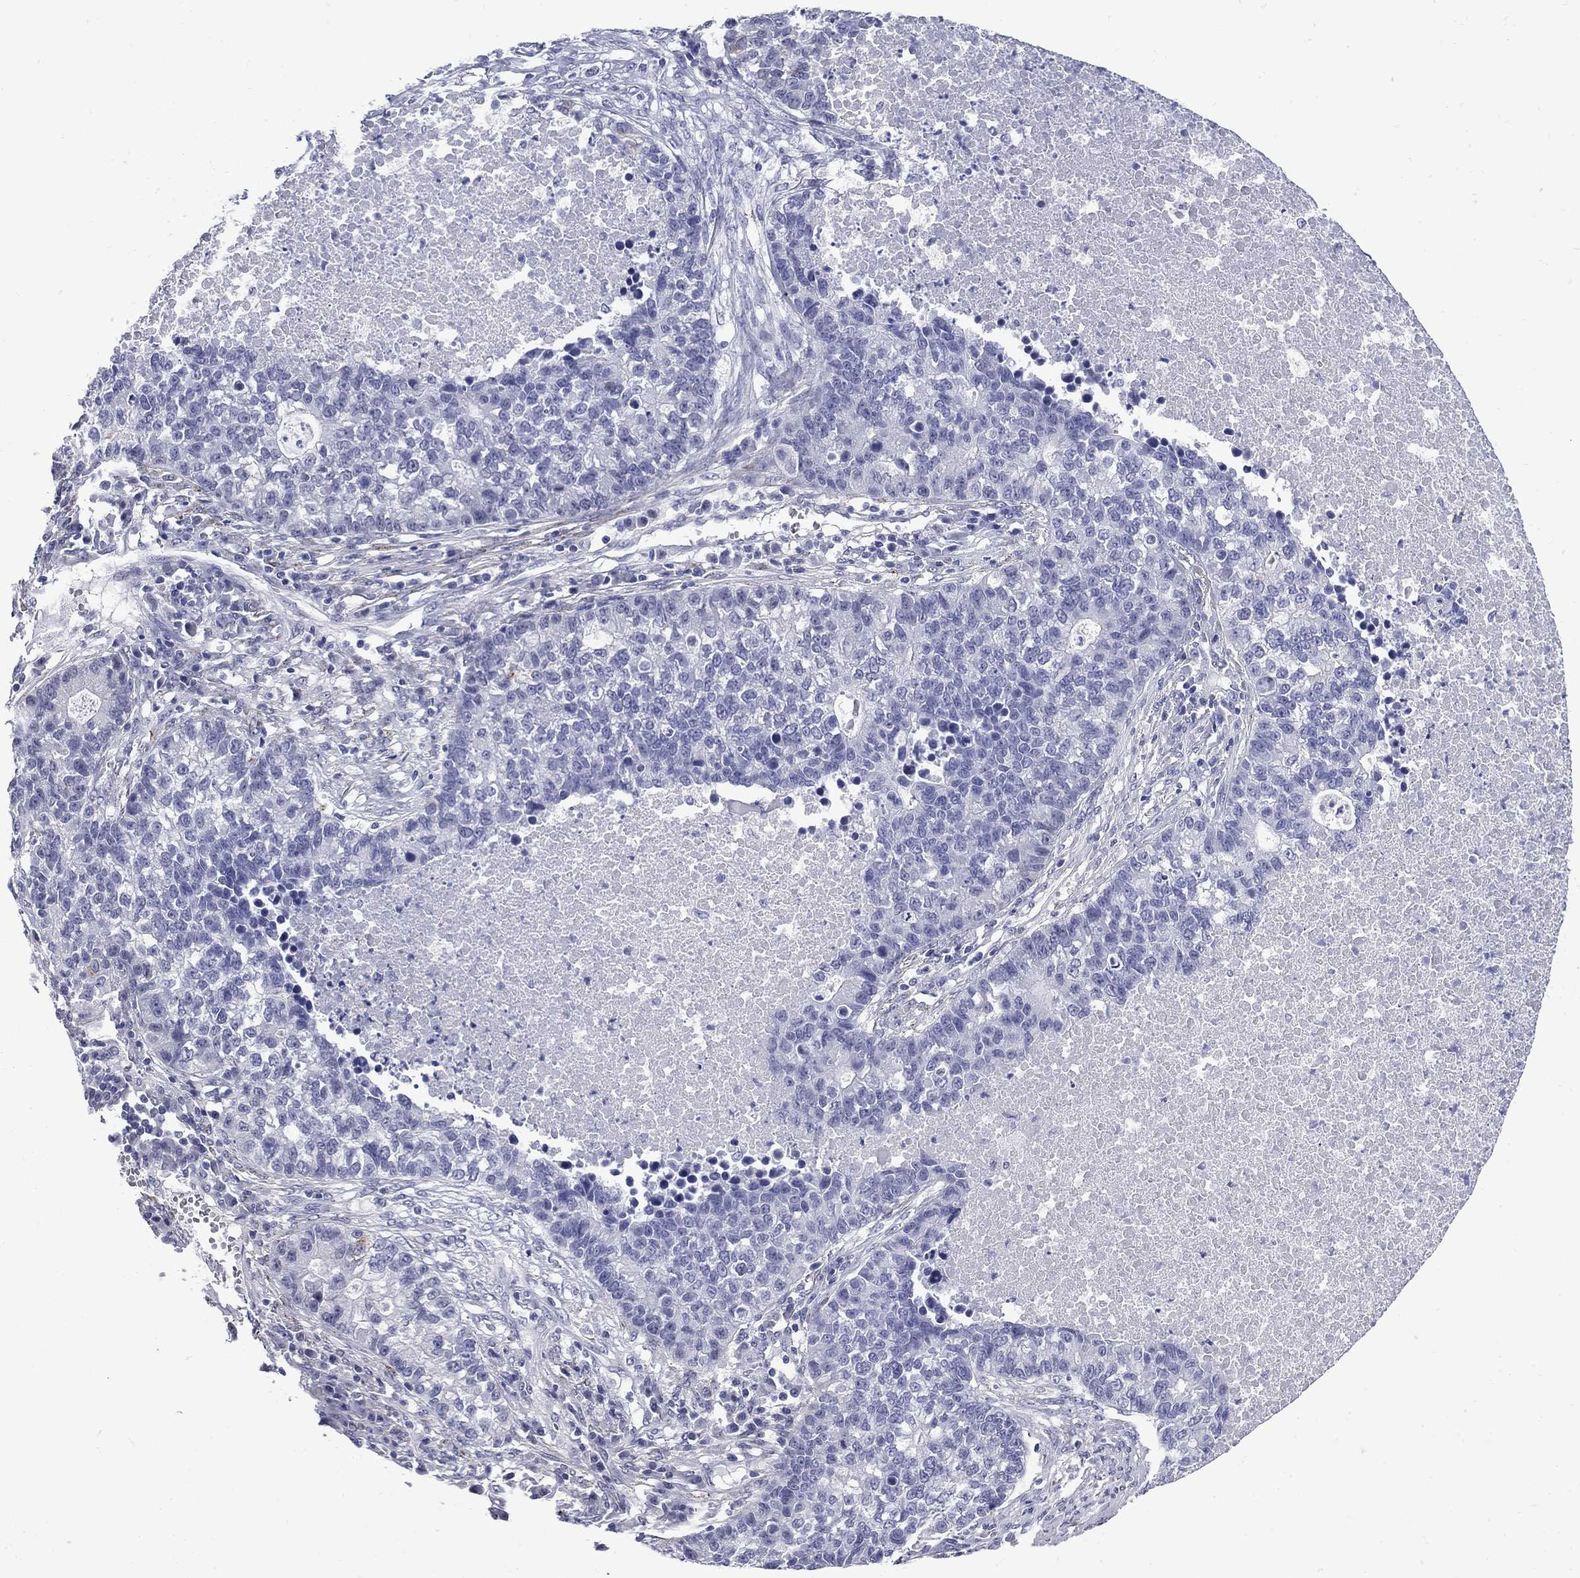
{"staining": {"intensity": "weak", "quantity": "<25%", "location": "cytoplasmic/membranous"}, "tissue": "lung cancer", "cell_type": "Tumor cells", "image_type": "cancer", "snomed": [{"axis": "morphology", "description": "Adenocarcinoma, NOS"}, {"axis": "topography", "description": "Lung"}], "caption": "This micrograph is of lung cancer (adenocarcinoma) stained with immunohistochemistry (IHC) to label a protein in brown with the nuclei are counter-stained blue. There is no staining in tumor cells. The staining was performed using DAB to visualize the protein expression in brown, while the nuclei were stained in blue with hematoxylin (Magnification: 20x).", "gene": "MGARP", "patient": {"sex": "male", "age": 57}}